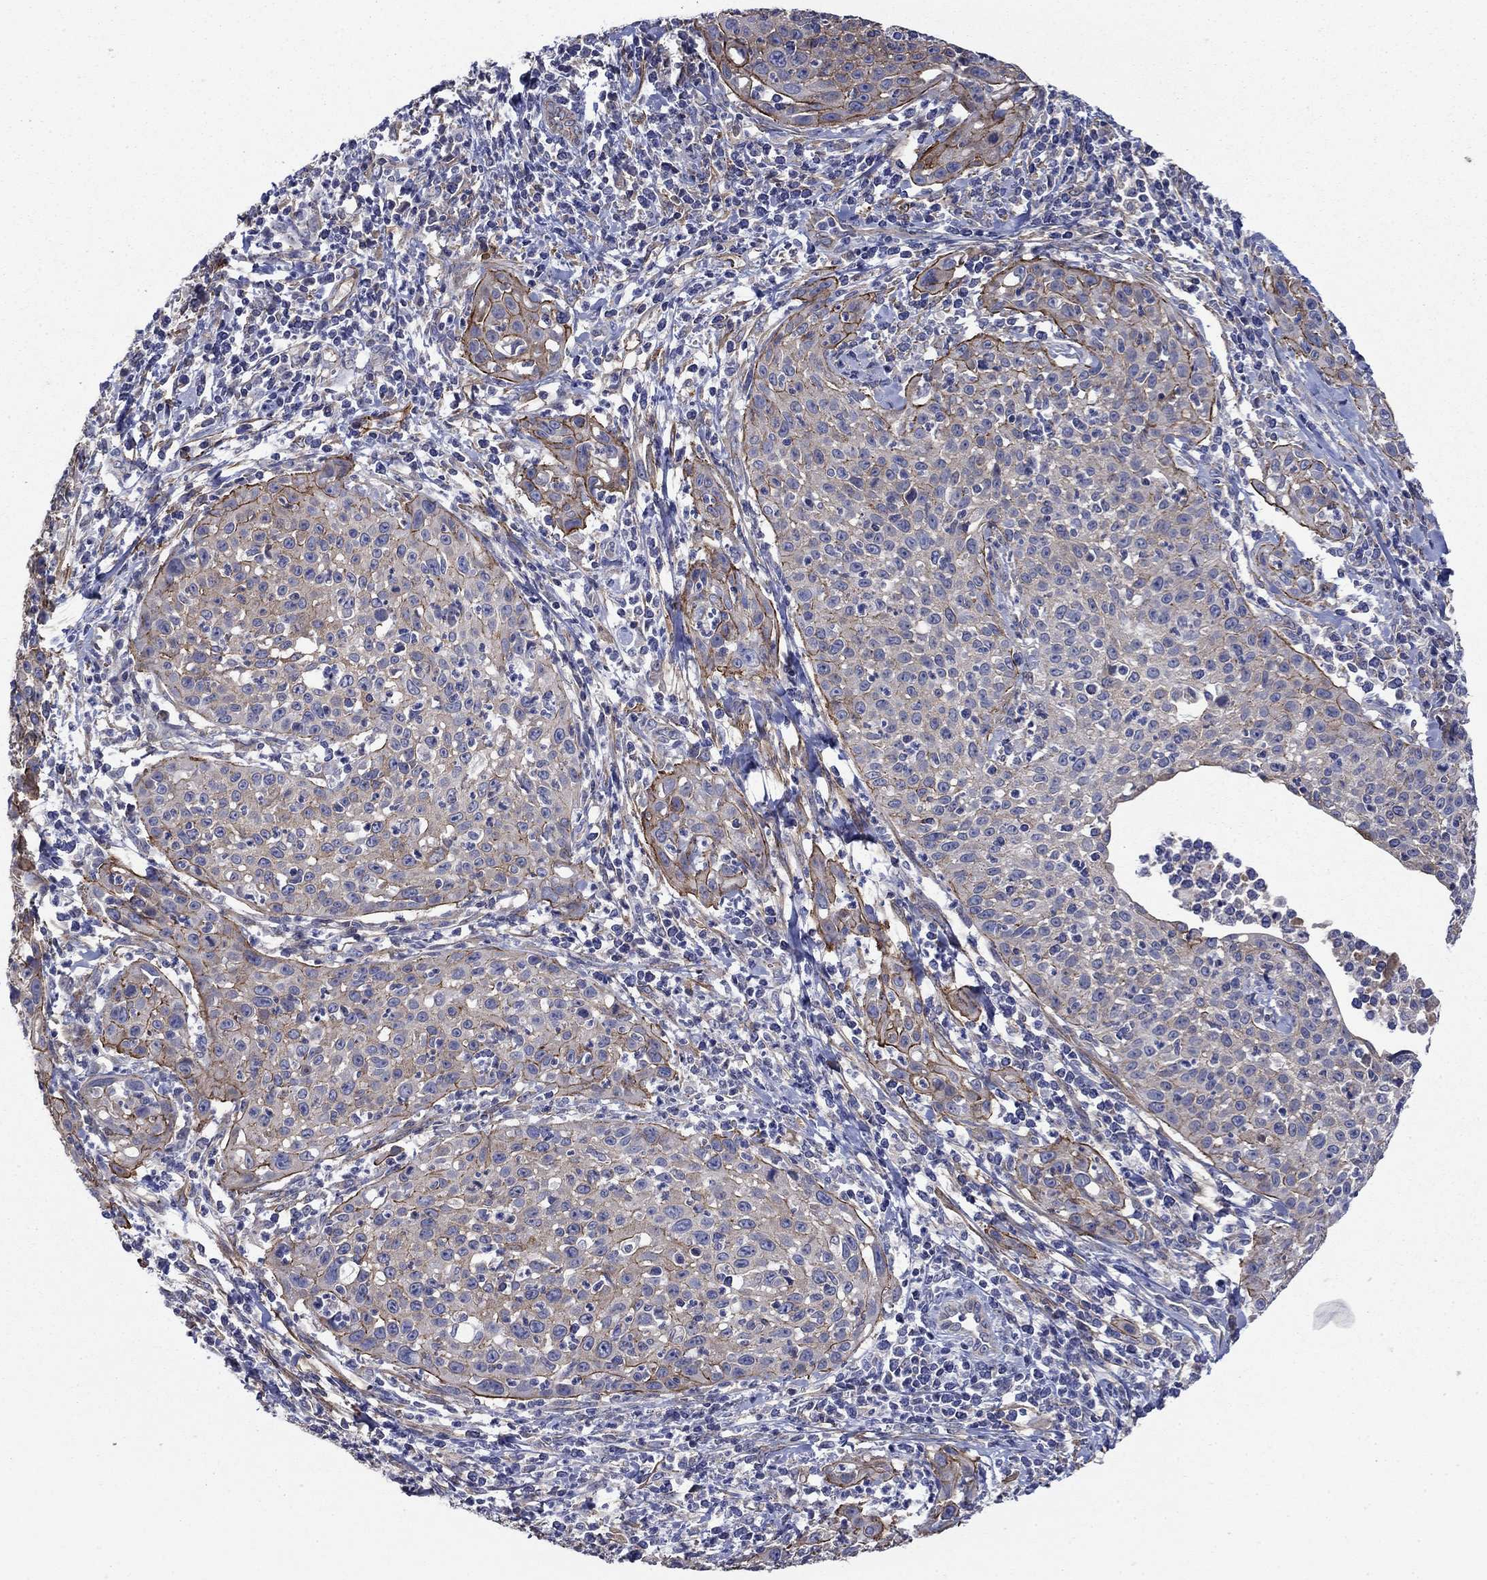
{"staining": {"intensity": "strong", "quantity": "<25%", "location": "cytoplasmic/membranous"}, "tissue": "cervical cancer", "cell_type": "Tumor cells", "image_type": "cancer", "snomed": [{"axis": "morphology", "description": "Squamous cell carcinoma, NOS"}, {"axis": "topography", "description": "Cervix"}], "caption": "Protein staining of cervical cancer tissue exhibits strong cytoplasmic/membranous expression in approximately <25% of tumor cells.", "gene": "FLNC", "patient": {"sex": "female", "age": 26}}